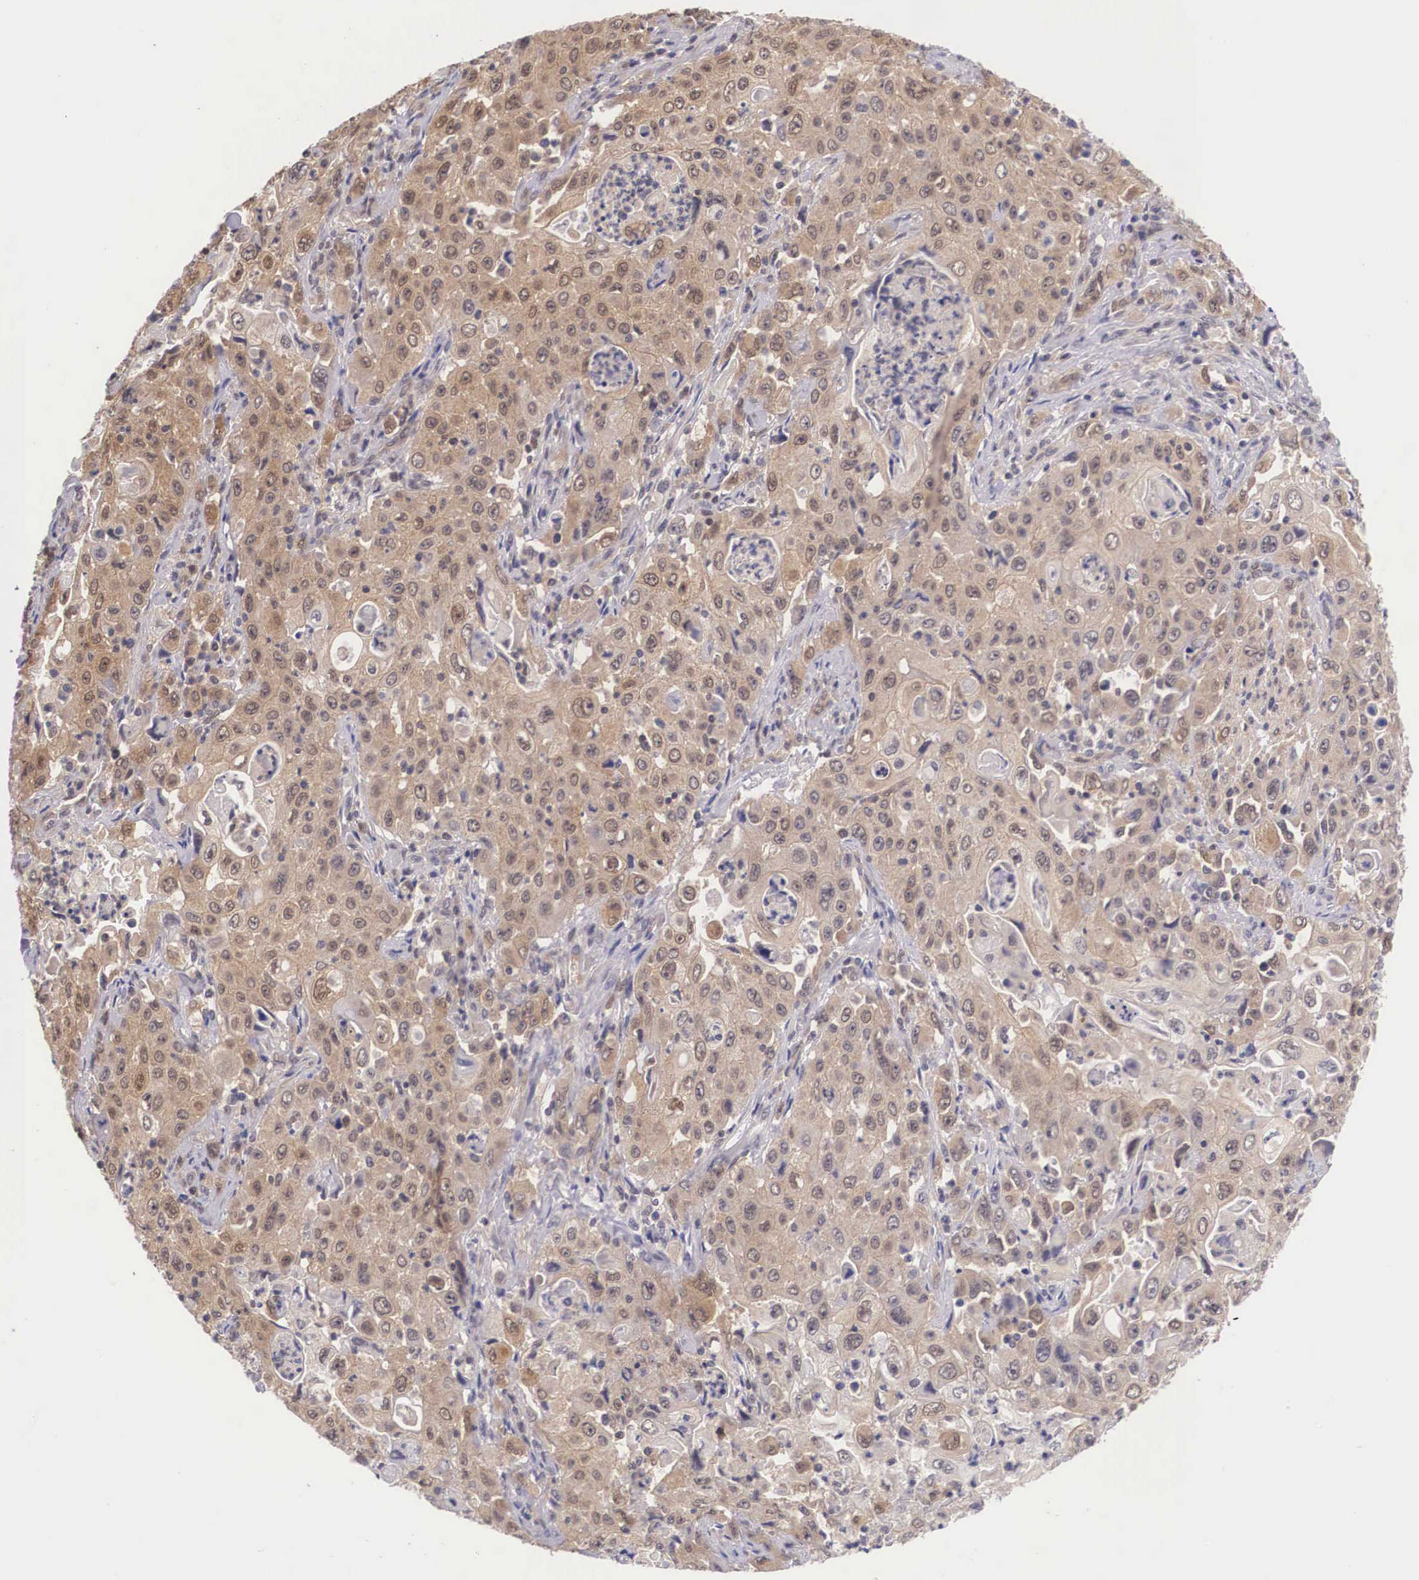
{"staining": {"intensity": "moderate", "quantity": ">75%", "location": "cytoplasmic/membranous"}, "tissue": "pancreatic cancer", "cell_type": "Tumor cells", "image_type": "cancer", "snomed": [{"axis": "morphology", "description": "Adenocarcinoma, NOS"}, {"axis": "topography", "description": "Pancreas"}], "caption": "Adenocarcinoma (pancreatic) stained with DAB (3,3'-diaminobenzidine) IHC reveals medium levels of moderate cytoplasmic/membranous positivity in about >75% of tumor cells. (Brightfield microscopy of DAB IHC at high magnification).", "gene": "IGBP1", "patient": {"sex": "male", "age": 70}}